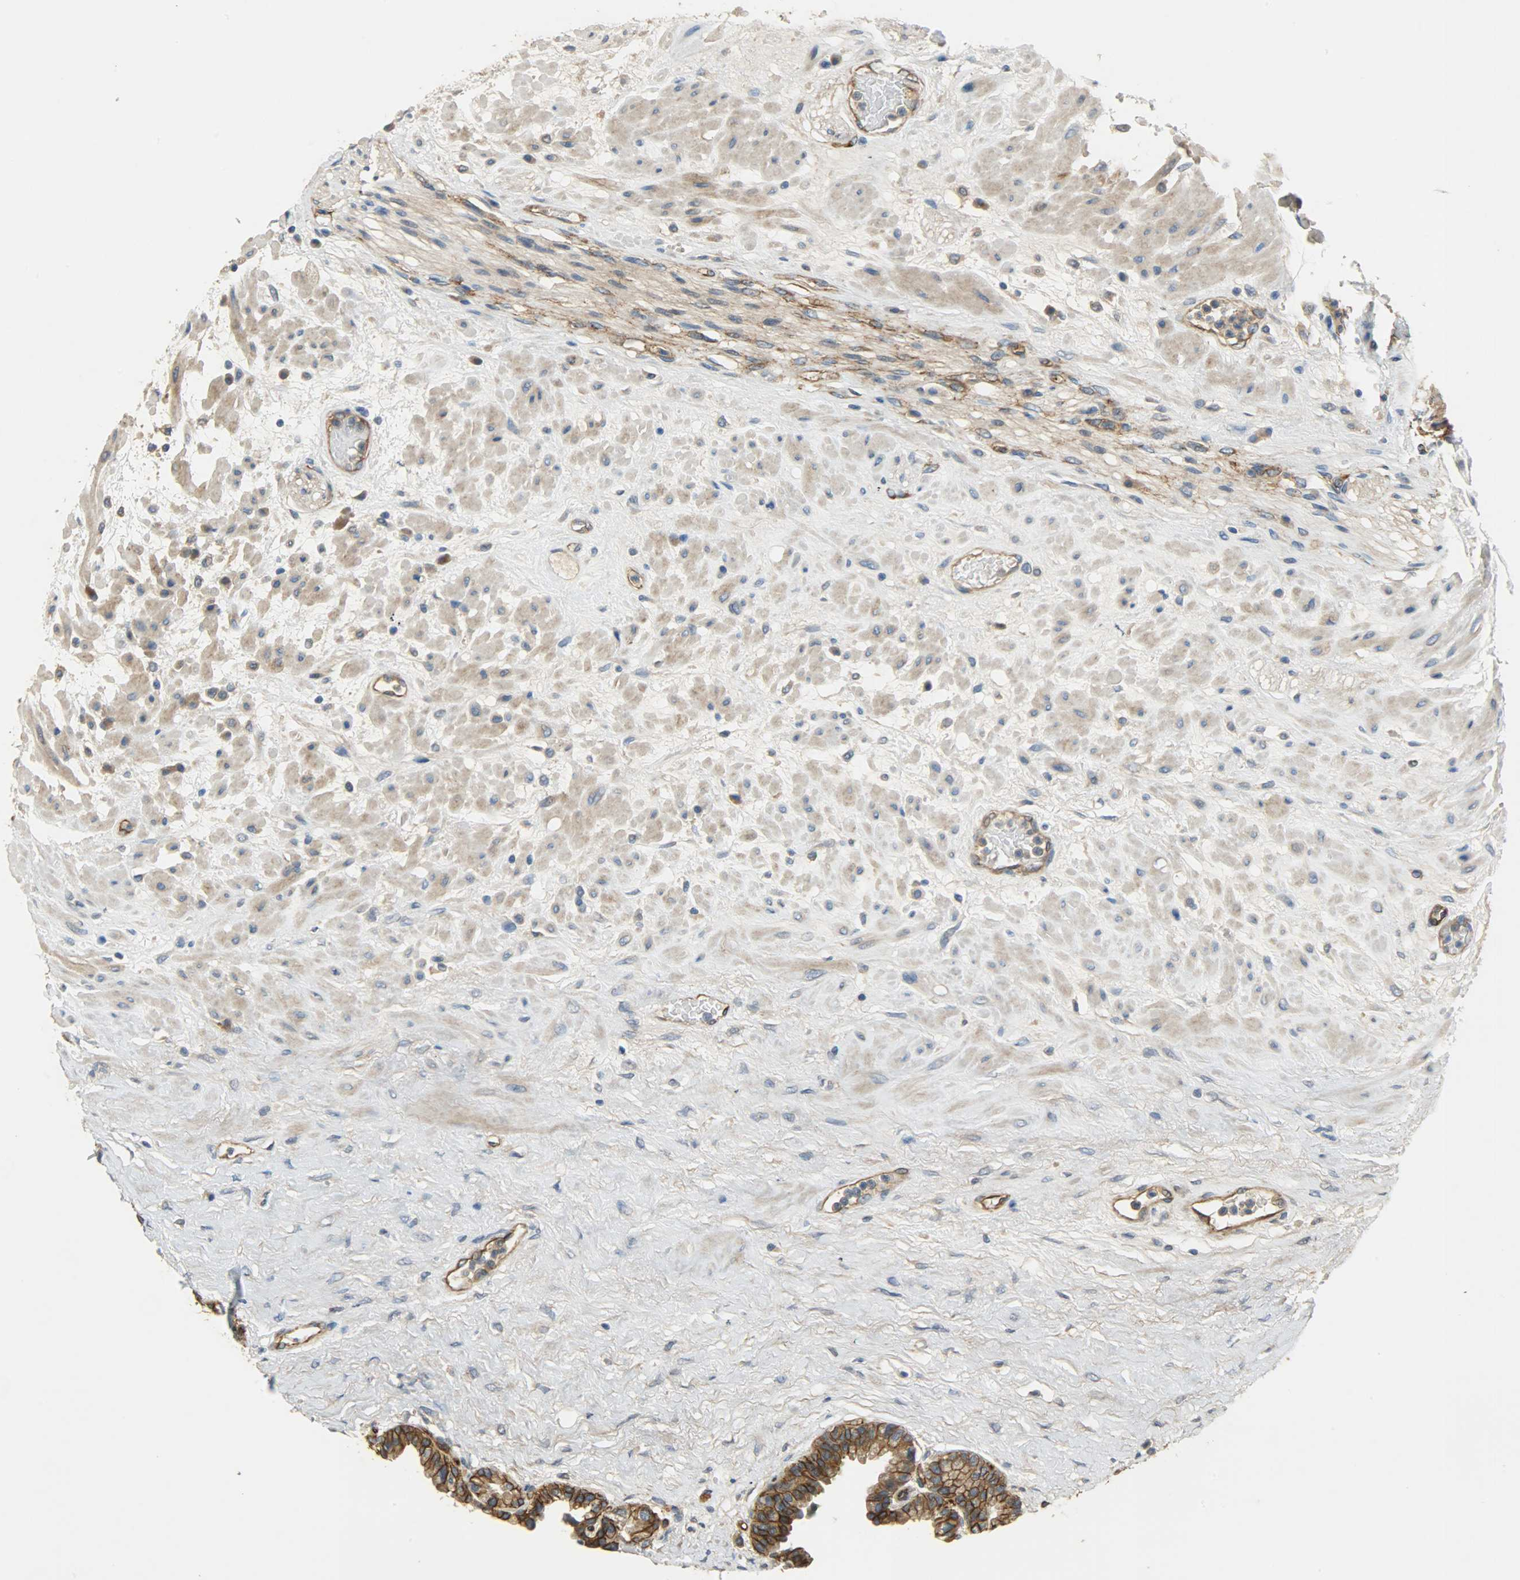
{"staining": {"intensity": "strong", "quantity": ">75%", "location": "cytoplasmic/membranous"}, "tissue": "seminal vesicle", "cell_type": "Glandular cells", "image_type": "normal", "snomed": [{"axis": "morphology", "description": "Normal tissue, NOS"}, {"axis": "topography", "description": "Seminal veicle"}], "caption": "Immunohistochemical staining of benign seminal vesicle exhibits high levels of strong cytoplasmic/membranous positivity in approximately >75% of glandular cells. (Stains: DAB in brown, nuclei in blue, Microscopy: brightfield microscopy at high magnification).", "gene": "KIAA1217", "patient": {"sex": "male", "age": 61}}